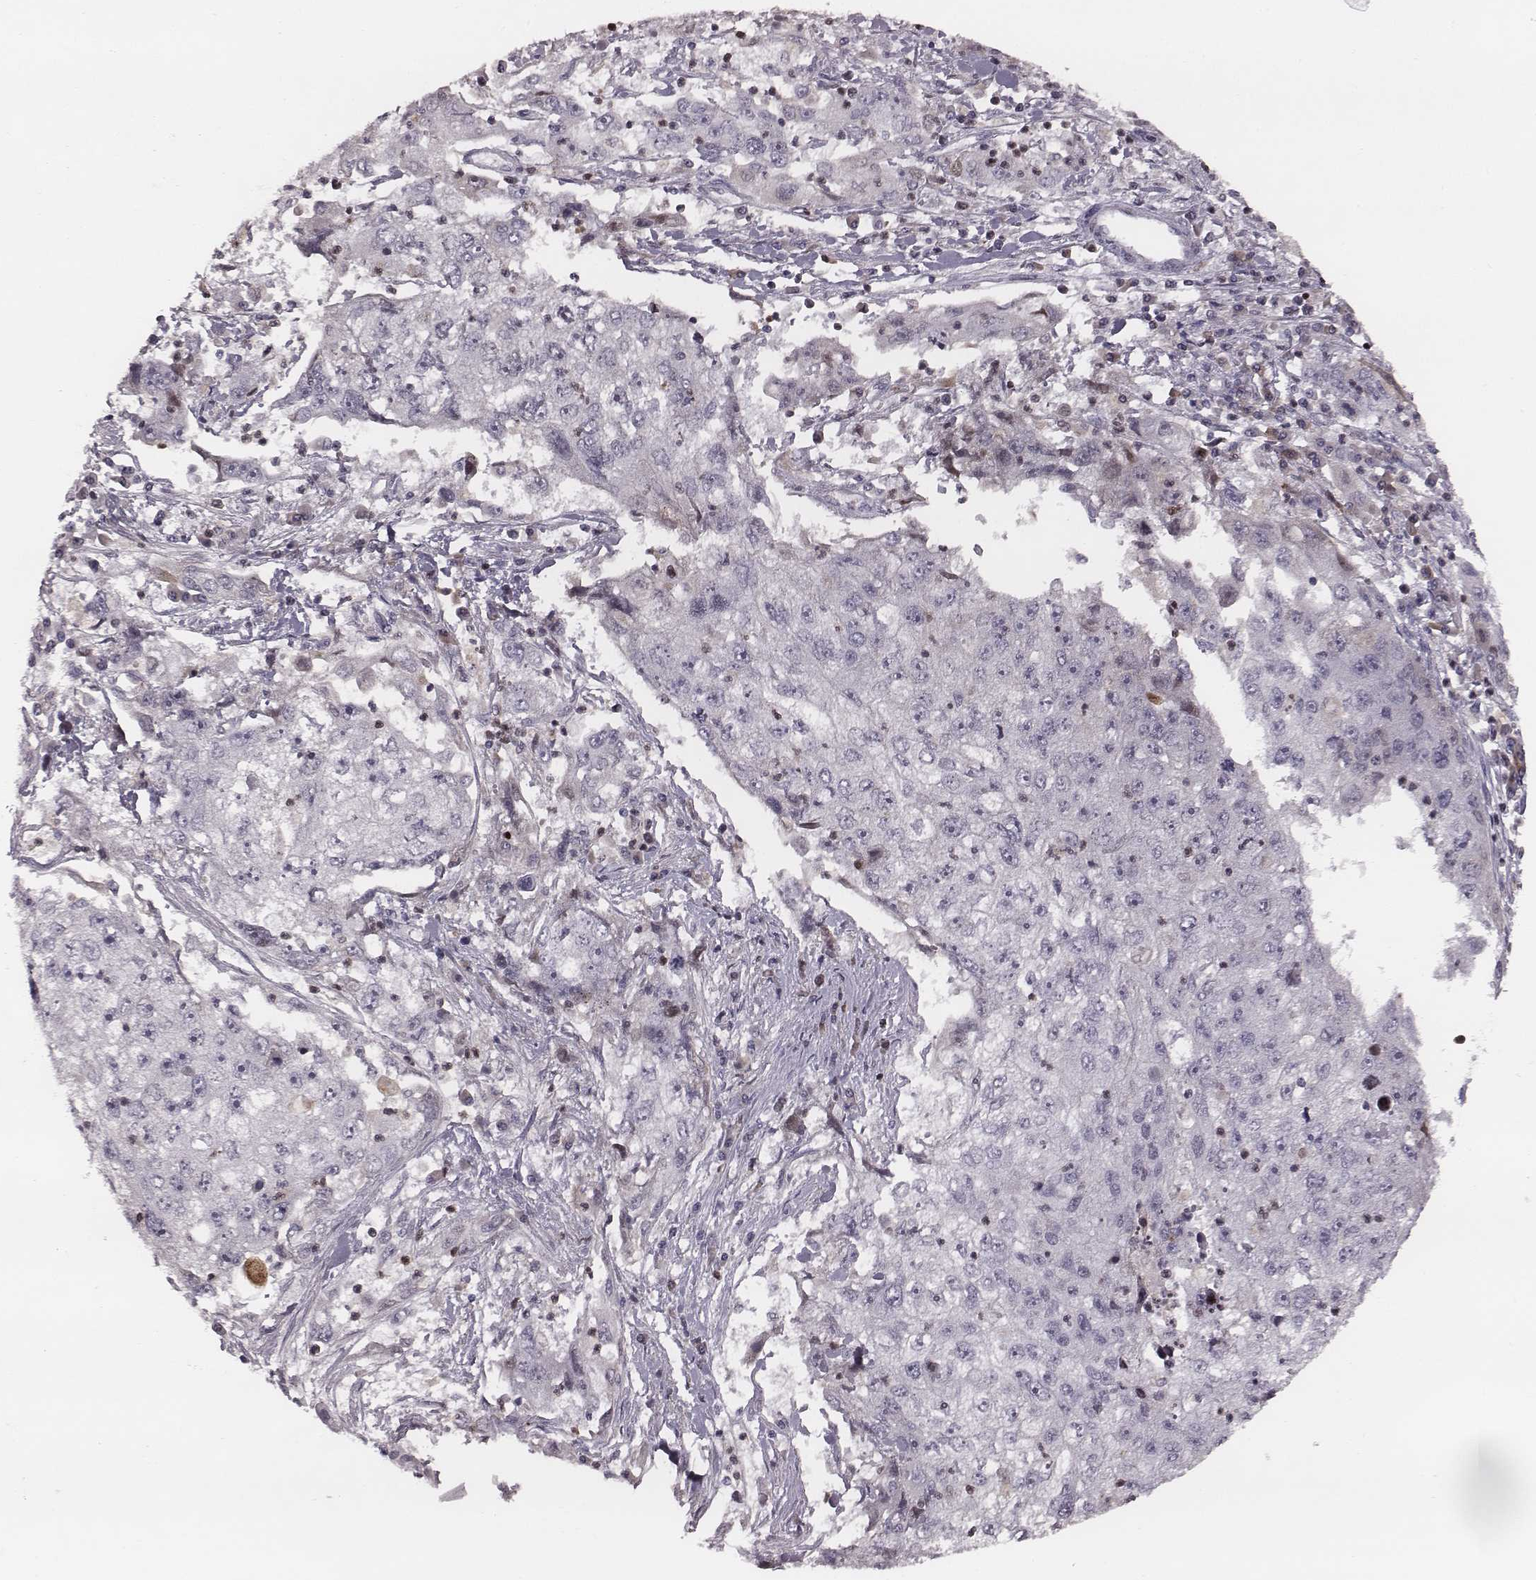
{"staining": {"intensity": "negative", "quantity": "none", "location": "none"}, "tissue": "cervical cancer", "cell_type": "Tumor cells", "image_type": "cancer", "snomed": [{"axis": "morphology", "description": "Squamous cell carcinoma, NOS"}, {"axis": "topography", "description": "Cervix"}], "caption": "Human cervical cancer stained for a protein using immunohistochemistry shows no expression in tumor cells.", "gene": "NDC1", "patient": {"sex": "female", "age": 36}}